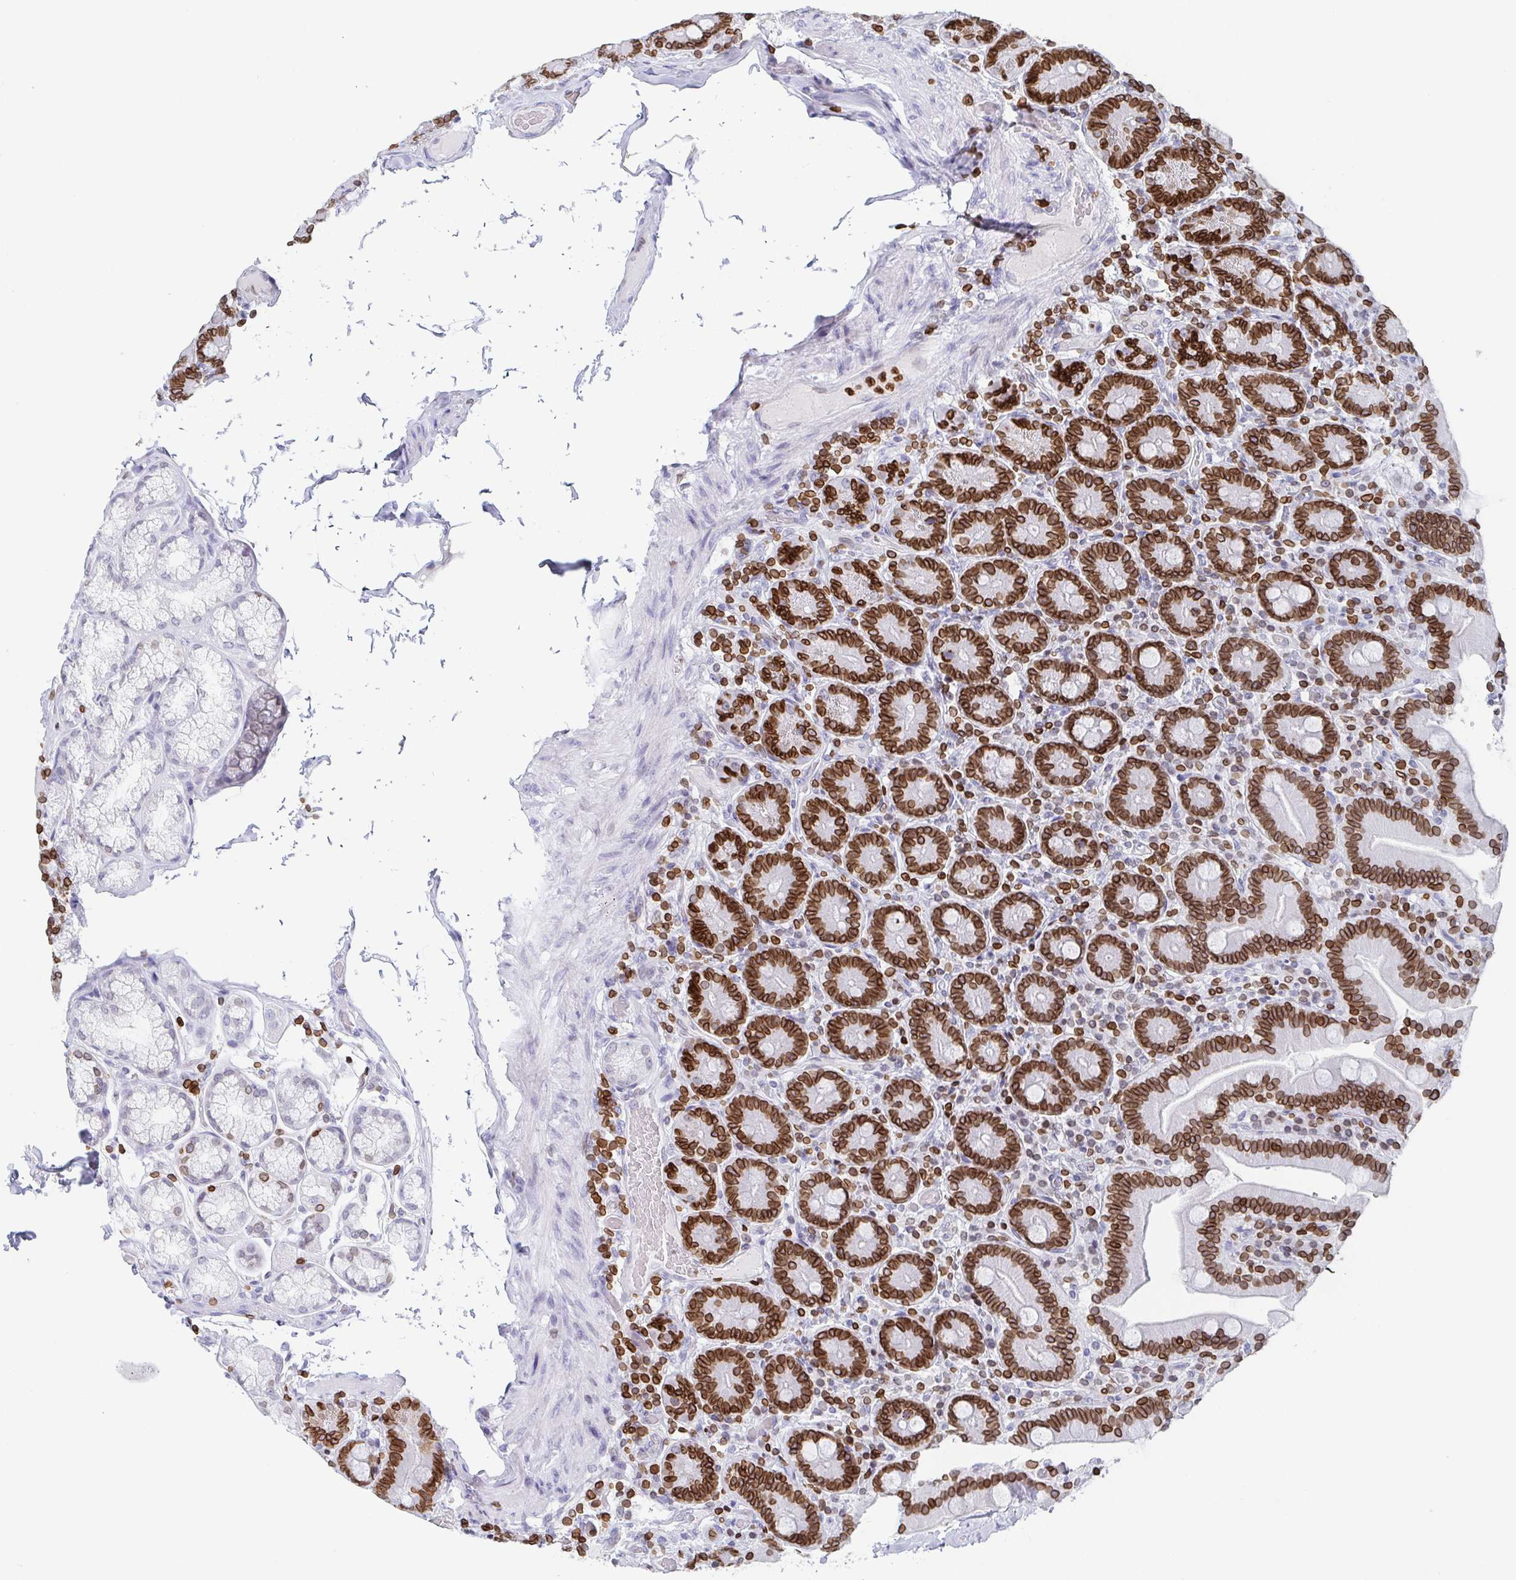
{"staining": {"intensity": "strong", "quantity": ">75%", "location": "cytoplasmic/membranous,nuclear"}, "tissue": "duodenum", "cell_type": "Glandular cells", "image_type": "normal", "snomed": [{"axis": "morphology", "description": "Normal tissue, NOS"}, {"axis": "topography", "description": "Duodenum"}], "caption": "Protein staining demonstrates strong cytoplasmic/membranous,nuclear positivity in approximately >75% of glandular cells in unremarkable duodenum. (IHC, brightfield microscopy, high magnification).", "gene": "BTBD7", "patient": {"sex": "female", "age": 62}}